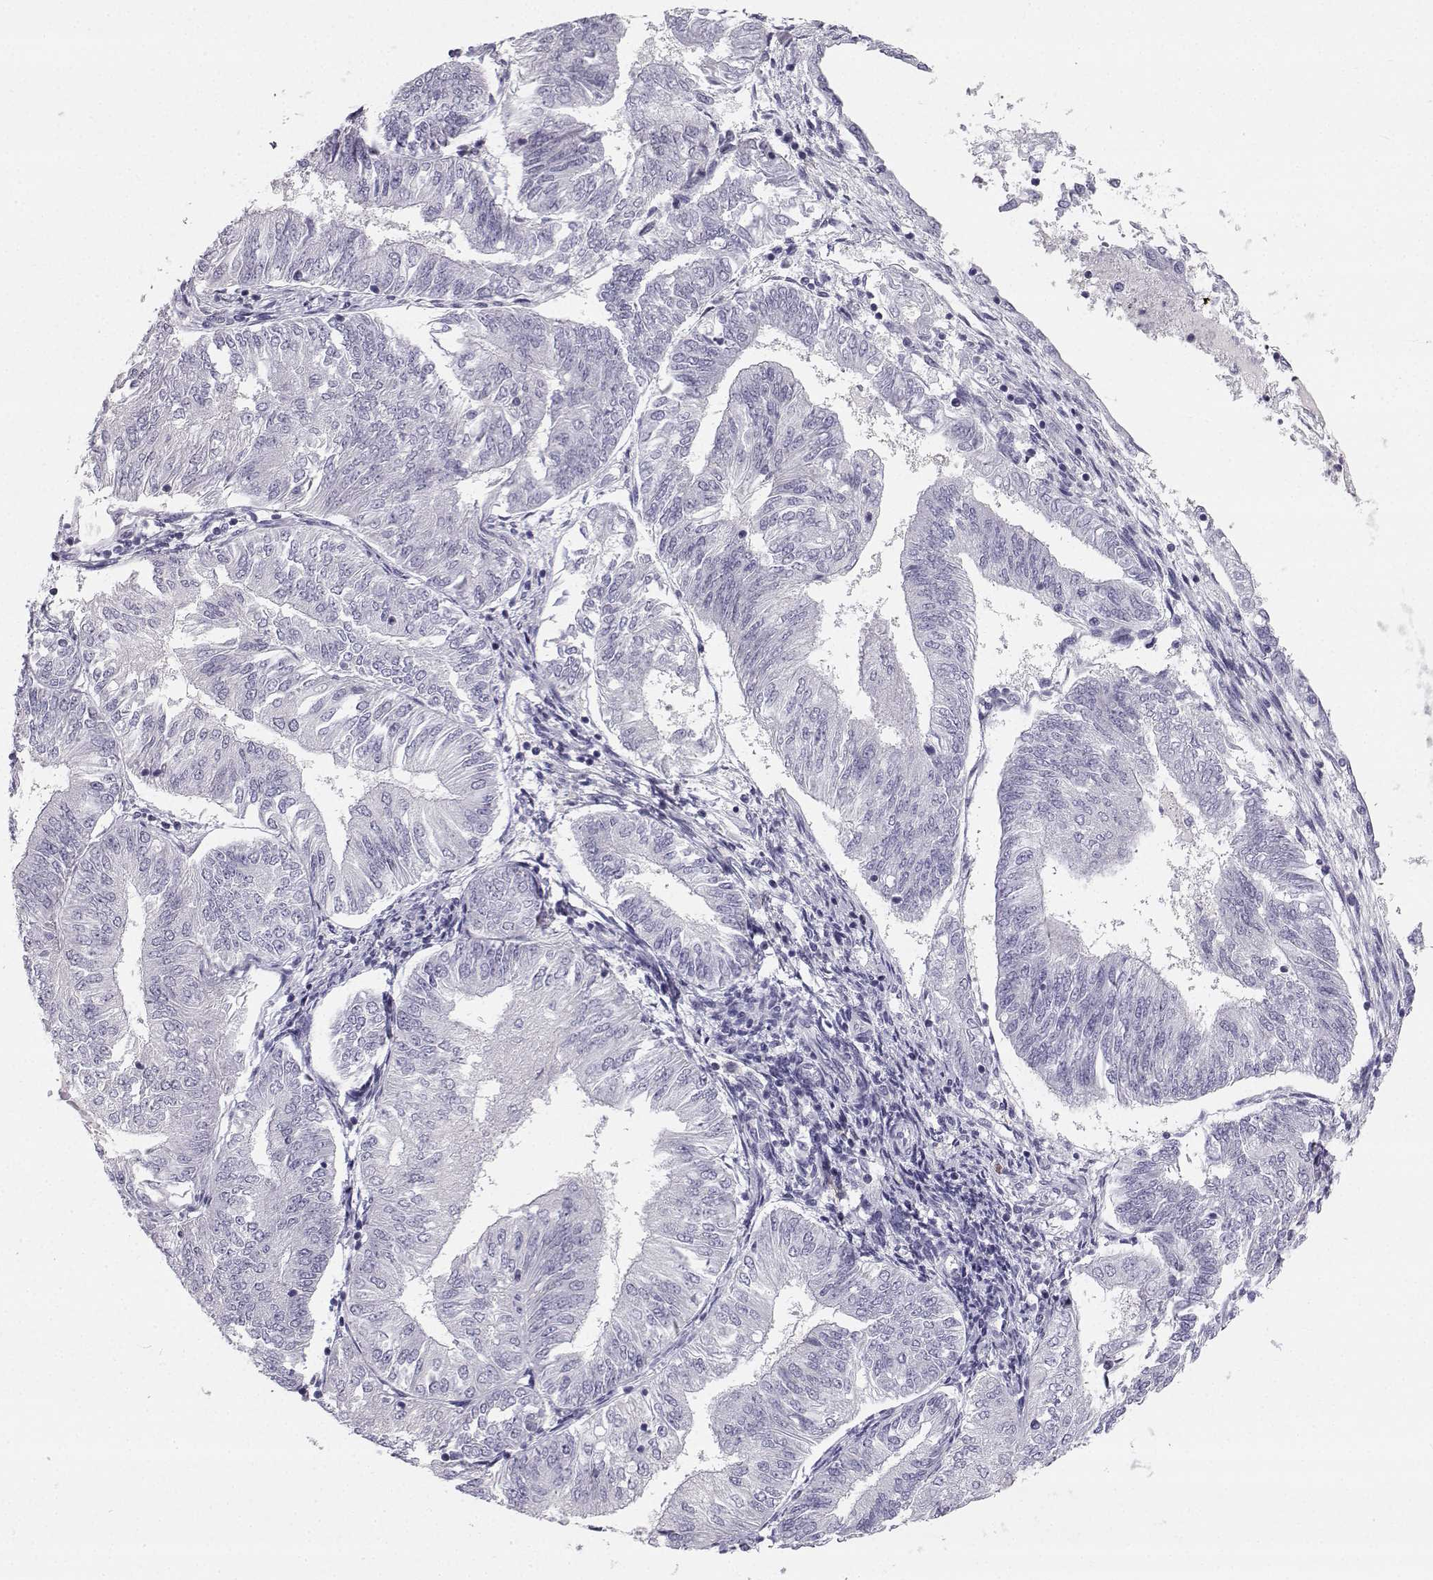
{"staining": {"intensity": "negative", "quantity": "none", "location": "none"}, "tissue": "endometrial cancer", "cell_type": "Tumor cells", "image_type": "cancer", "snomed": [{"axis": "morphology", "description": "Adenocarcinoma, NOS"}, {"axis": "topography", "description": "Endometrium"}], "caption": "Immunohistochemistry (IHC) image of neoplastic tissue: adenocarcinoma (endometrial) stained with DAB shows no significant protein positivity in tumor cells.", "gene": "SYCE1", "patient": {"sex": "female", "age": 58}}